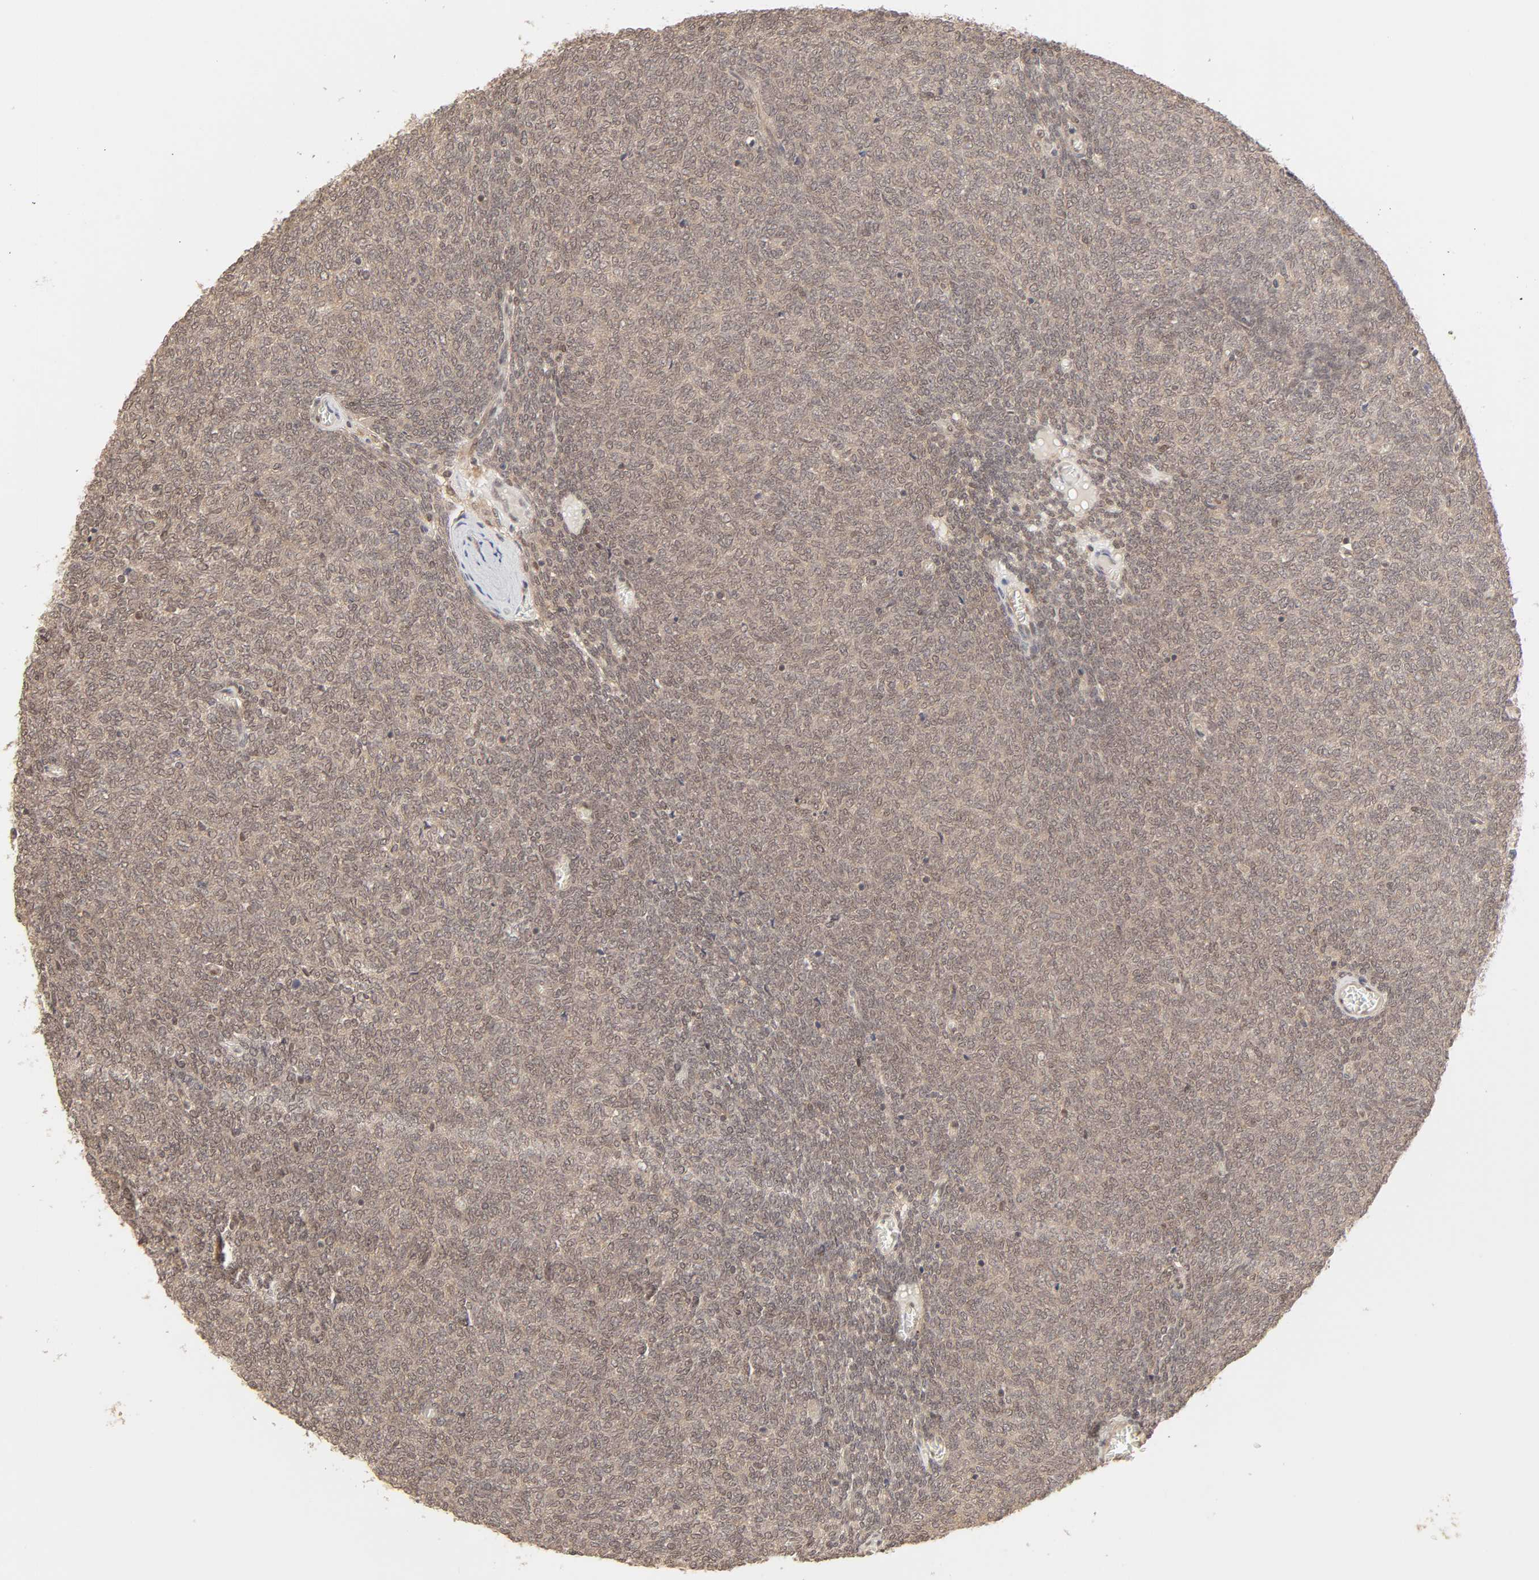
{"staining": {"intensity": "moderate", "quantity": ">75%", "location": "cytoplasmic/membranous"}, "tissue": "renal cancer", "cell_type": "Tumor cells", "image_type": "cancer", "snomed": [{"axis": "morphology", "description": "Neoplasm, malignant, NOS"}, {"axis": "topography", "description": "Kidney"}], "caption": "IHC image of neoplasm (malignant) (renal) stained for a protein (brown), which displays medium levels of moderate cytoplasmic/membranous staining in about >75% of tumor cells.", "gene": "MAPK1", "patient": {"sex": "male", "age": 28}}